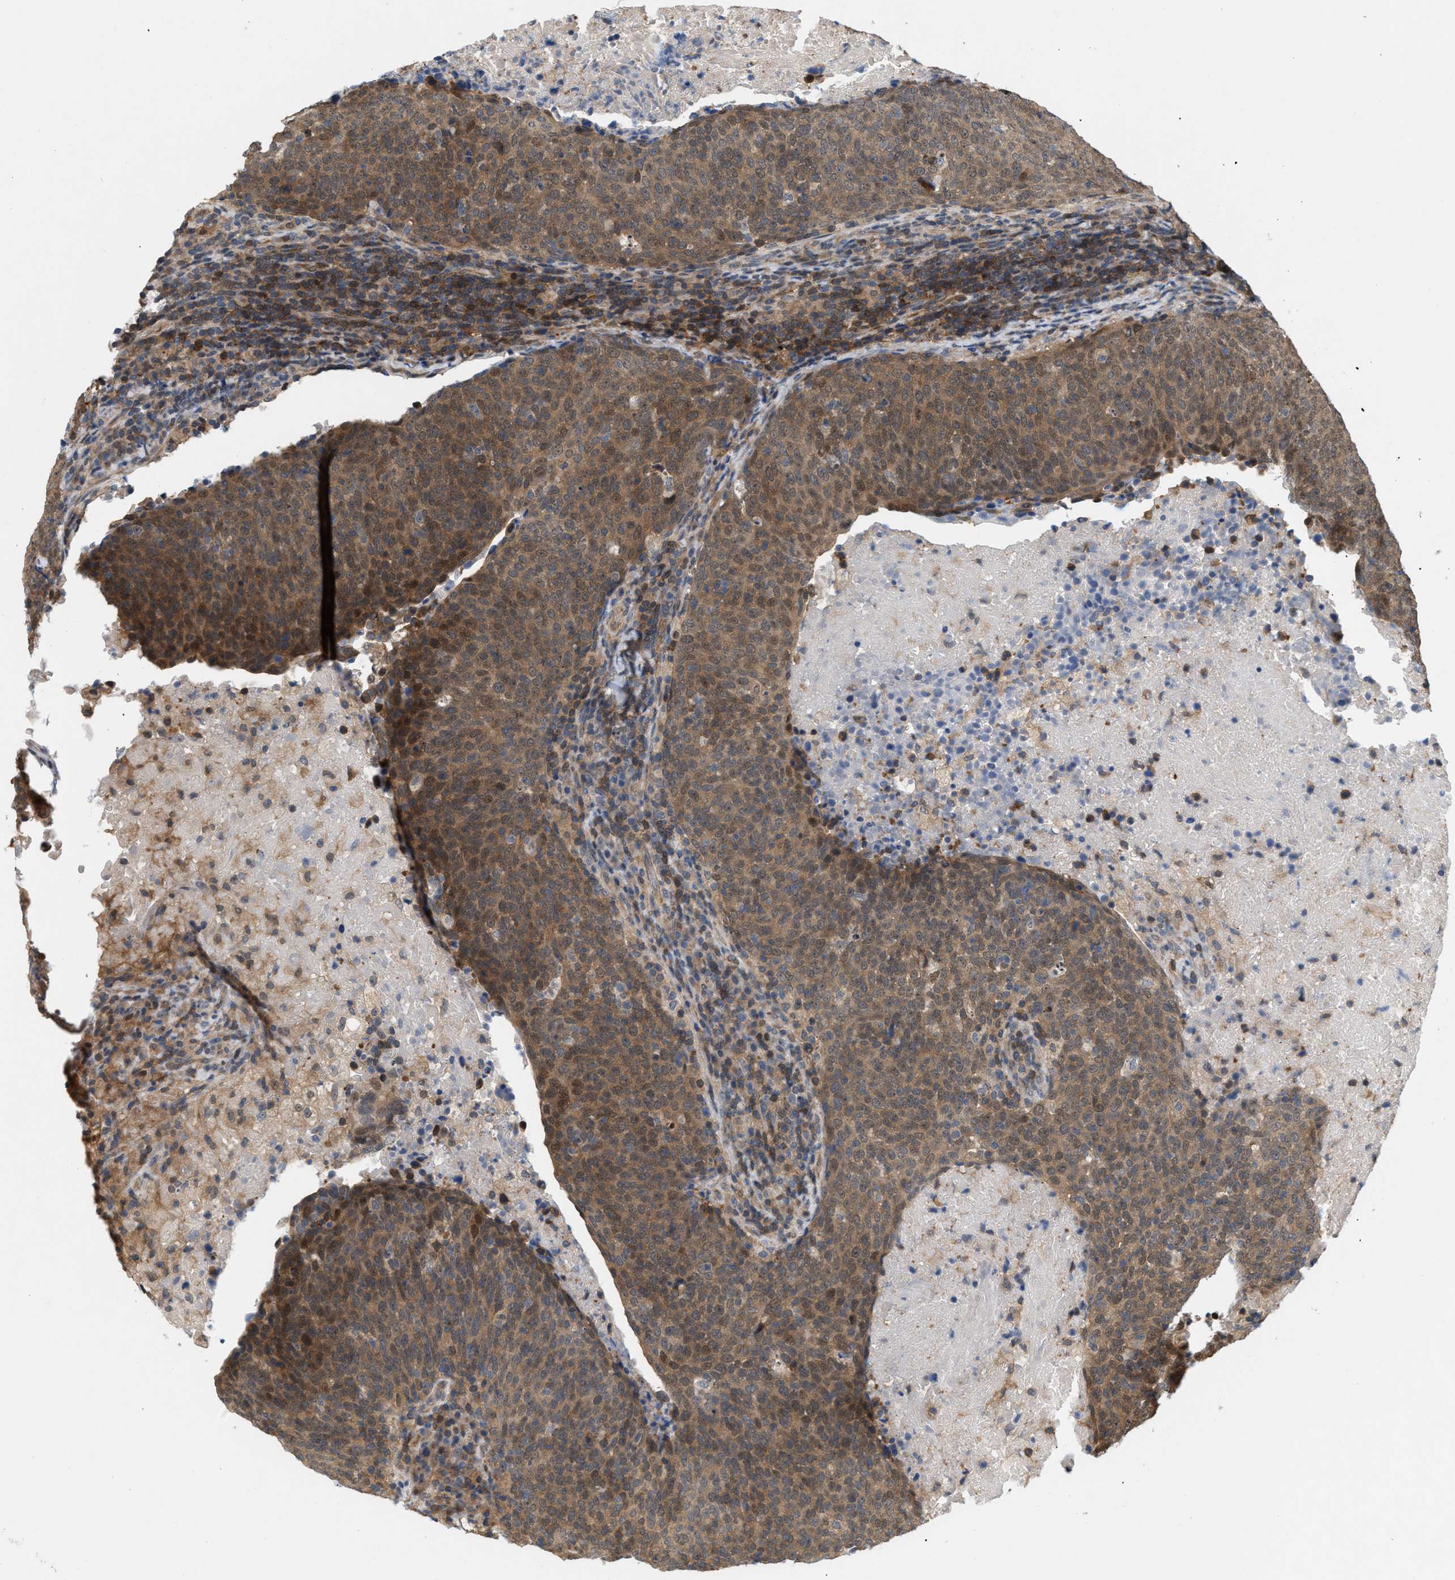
{"staining": {"intensity": "moderate", "quantity": ">75%", "location": "cytoplasmic/membranous,nuclear"}, "tissue": "head and neck cancer", "cell_type": "Tumor cells", "image_type": "cancer", "snomed": [{"axis": "morphology", "description": "Squamous cell carcinoma, NOS"}, {"axis": "morphology", "description": "Squamous cell carcinoma, metastatic, NOS"}, {"axis": "topography", "description": "Lymph node"}, {"axis": "topography", "description": "Head-Neck"}], "caption": "Protein analysis of squamous cell carcinoma (head and neck) tissue exhibits moderate cytoplasmic/membranous and nuclear expression in approximately >75% of tumor cells. (Brightfield microscopy of DAB IHC at high magnification).", "gene": "GLOD4", "patient": {"sex": "male", "age": 62}}